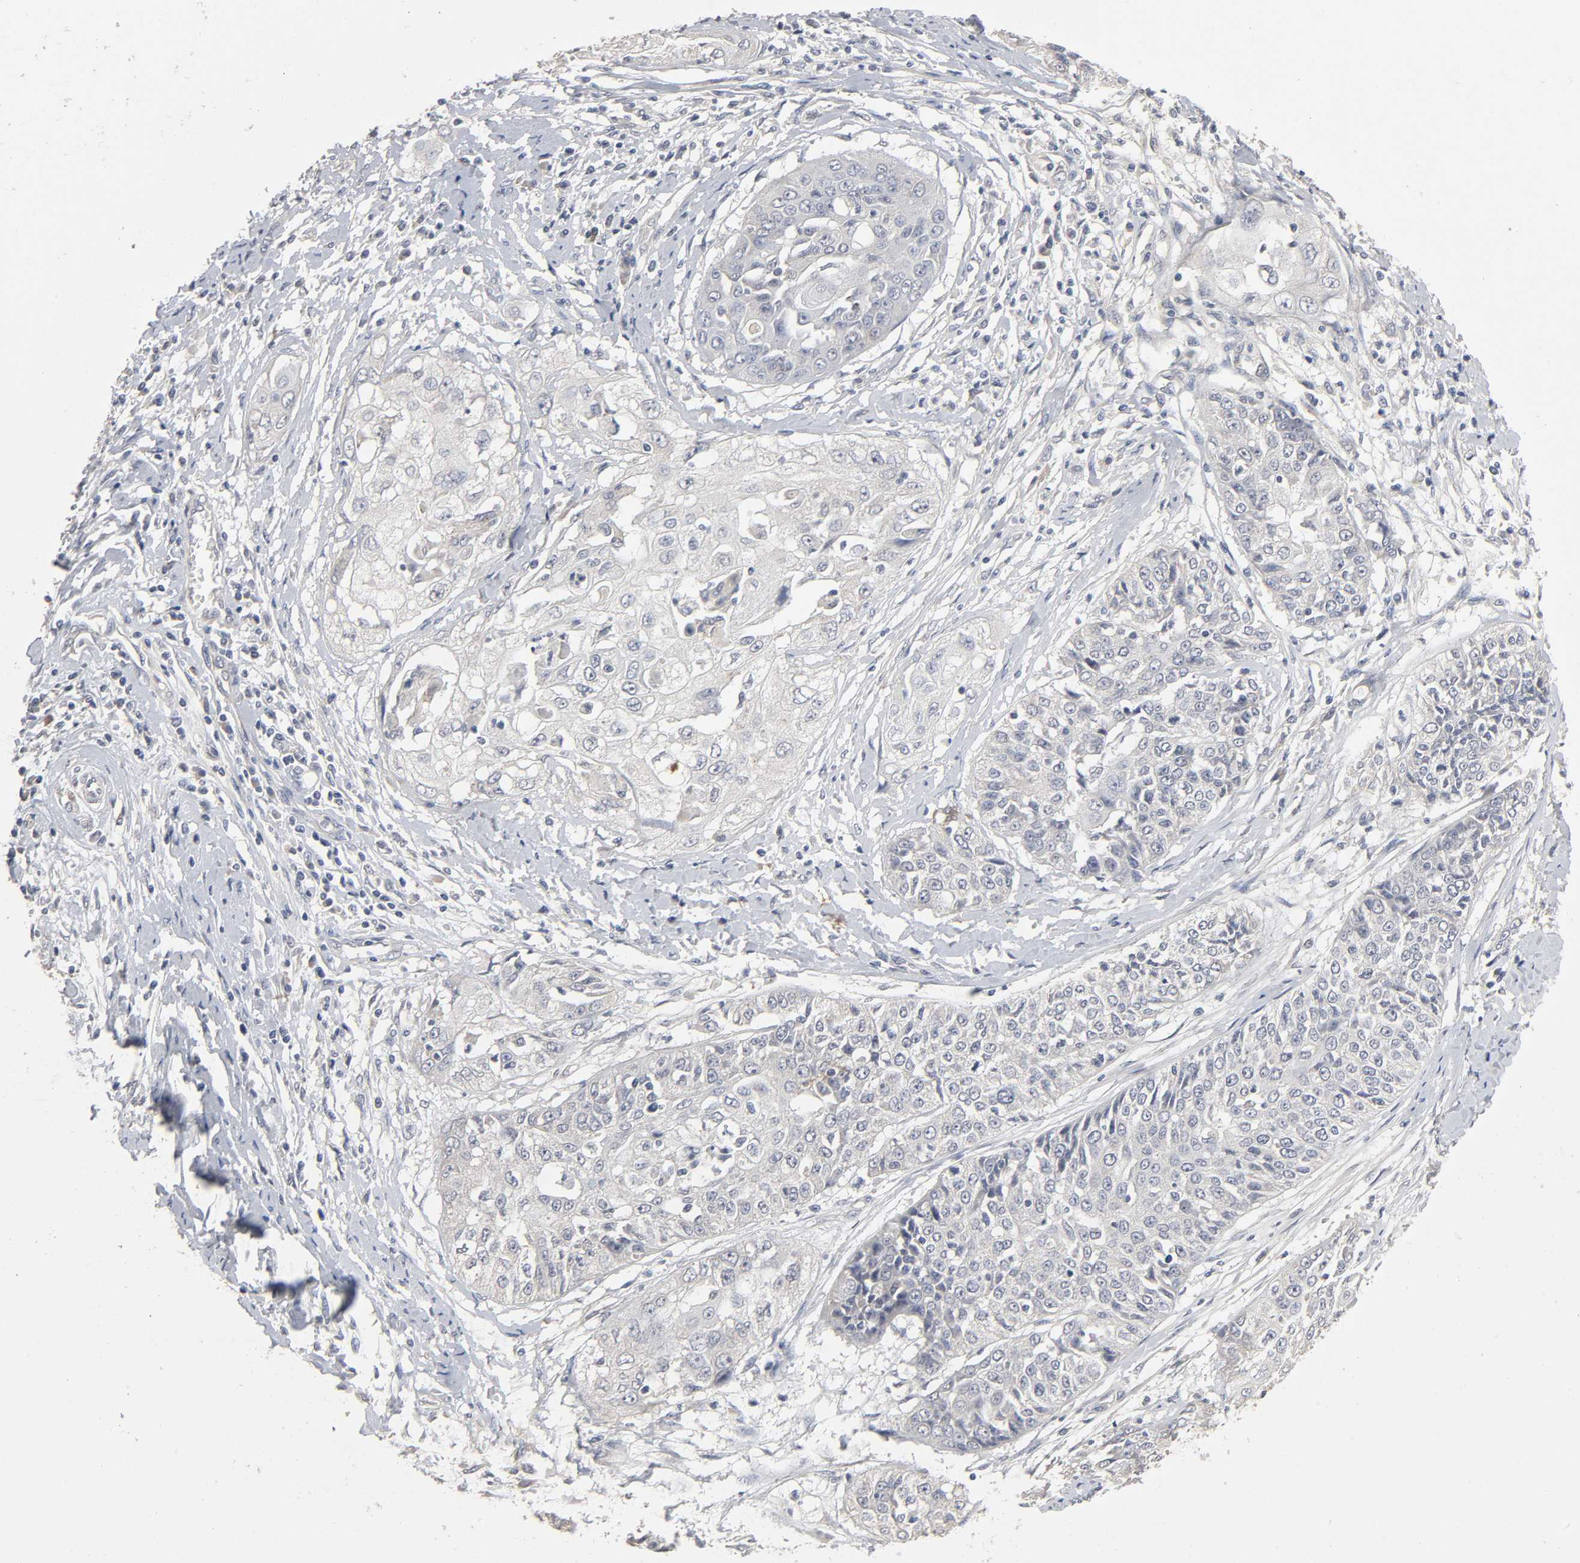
{"staining": {"intensity": "negative", "quantity": "none", "location": "none"}, "tissue": "cervical cancer", "cell_type": "Tumor cells", "image_type": "cancer", "snomed": [{"axis": "morphology", "description": "Squamous cell carcinoma, NOS"}, {"axis": "topography", "description": "Cervix"}], "caption": "This histopathology image is of cervical cancer (squamous cell carcinoma) stained with immunohistochemistry to label a protein in brown with the nuclei are counter-stained blue. There is no expression in tumor cells.", "gene": "SLC10A2", "patient": {"sex": "female", "age": 64}}